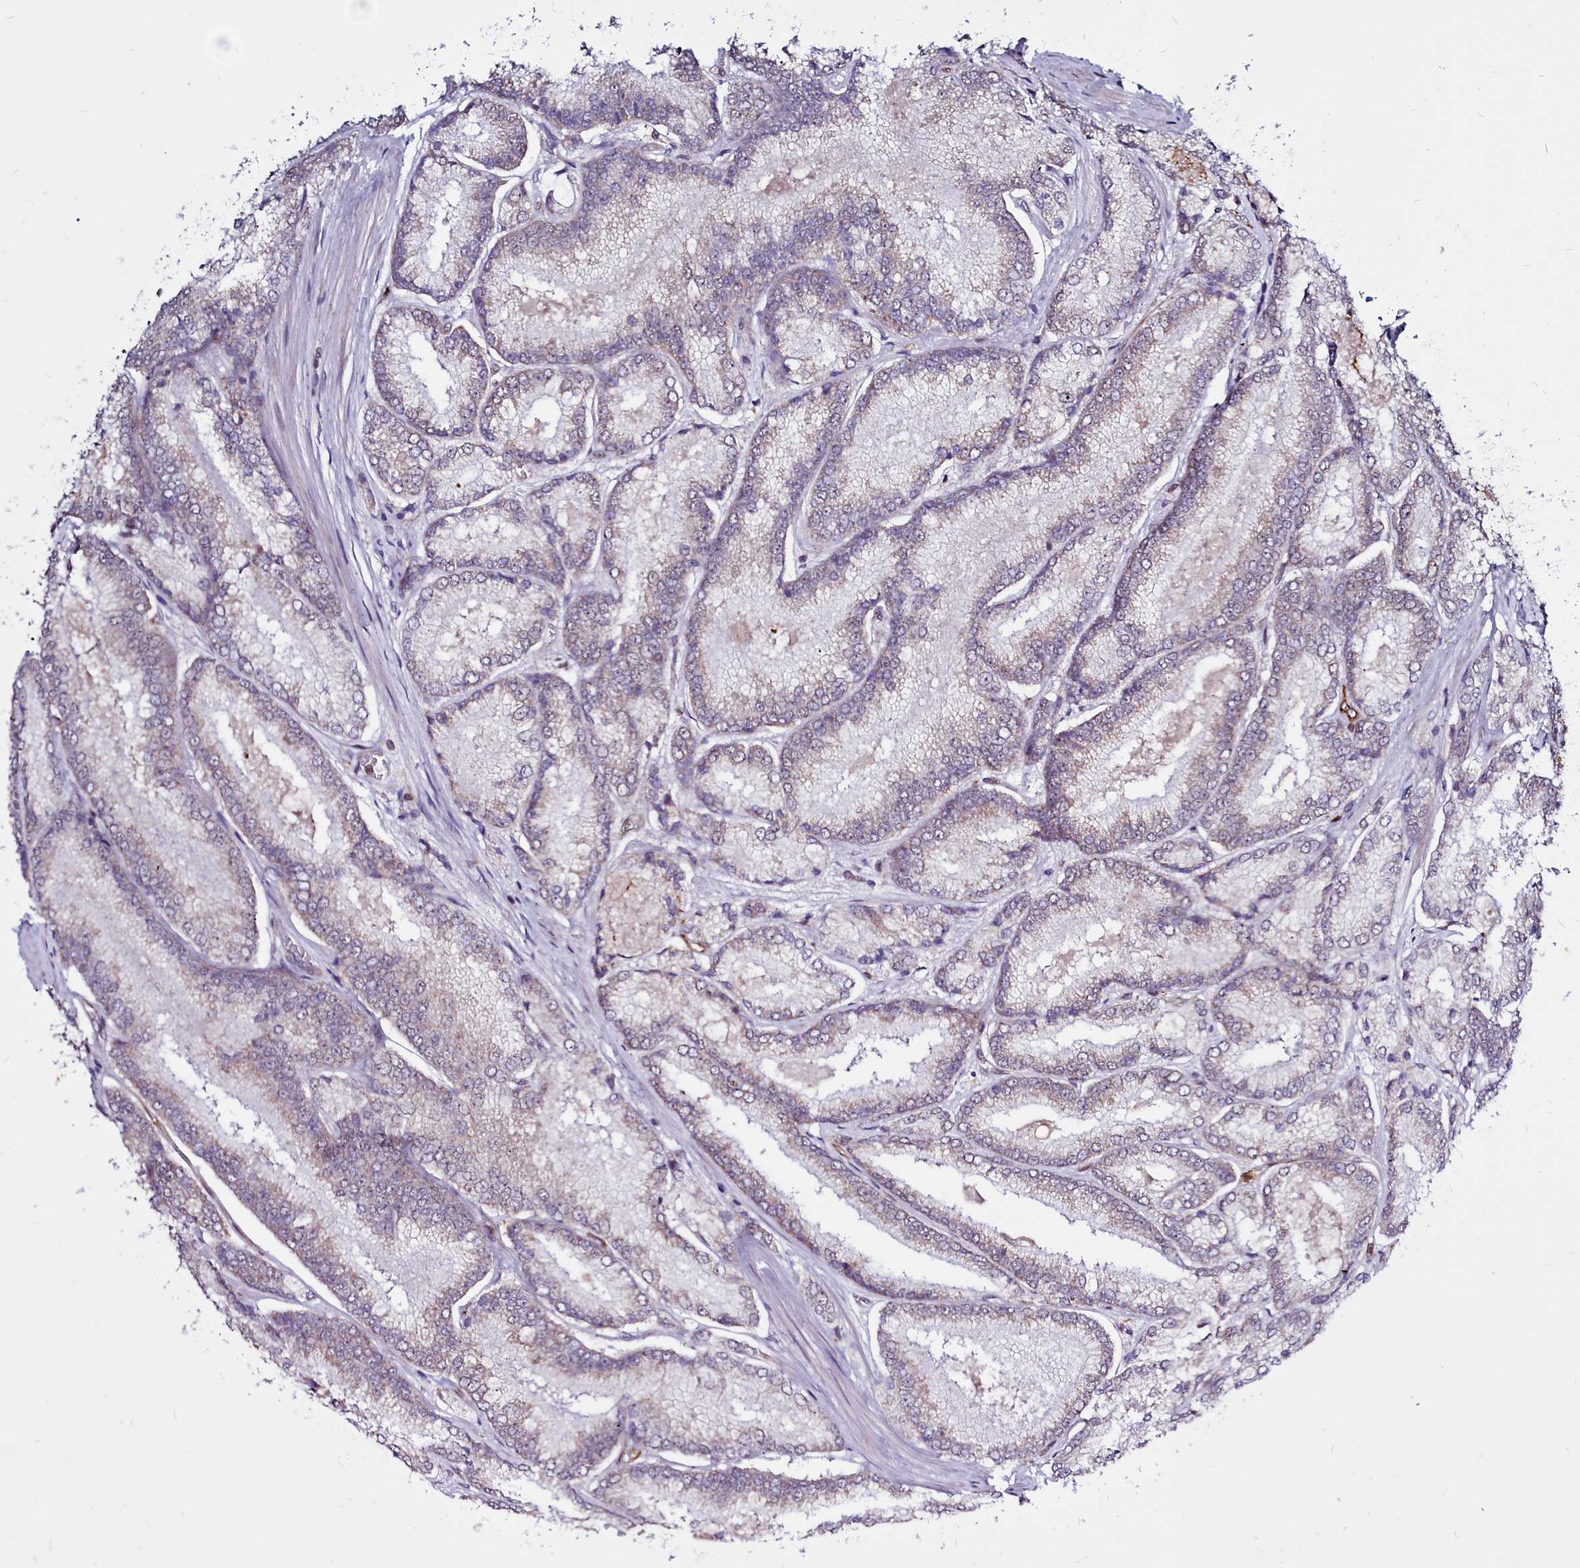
{"staining": {"intensity": "weak", "quantity": "25%-75%", "location": "cytoplasmic/membranous"}, "tissue": "prostate cancer", "cell_type": "Tumor cells", "image_type": "cancer", "snomed": [{"axis": "morphology", "description": "Adenocarcinoma, Low grade"}, {"axis": "topography", "description": "Prostate"}], "caption": "Low-grade adenocarcinoma (prostate) stained for a protein (brown) exhibits weak cytoplasmic/membranous positive staining in about 25%-75% of tumor cells.", "gene": "CLK3", "patient": {"sex": "male", "age": 74}}